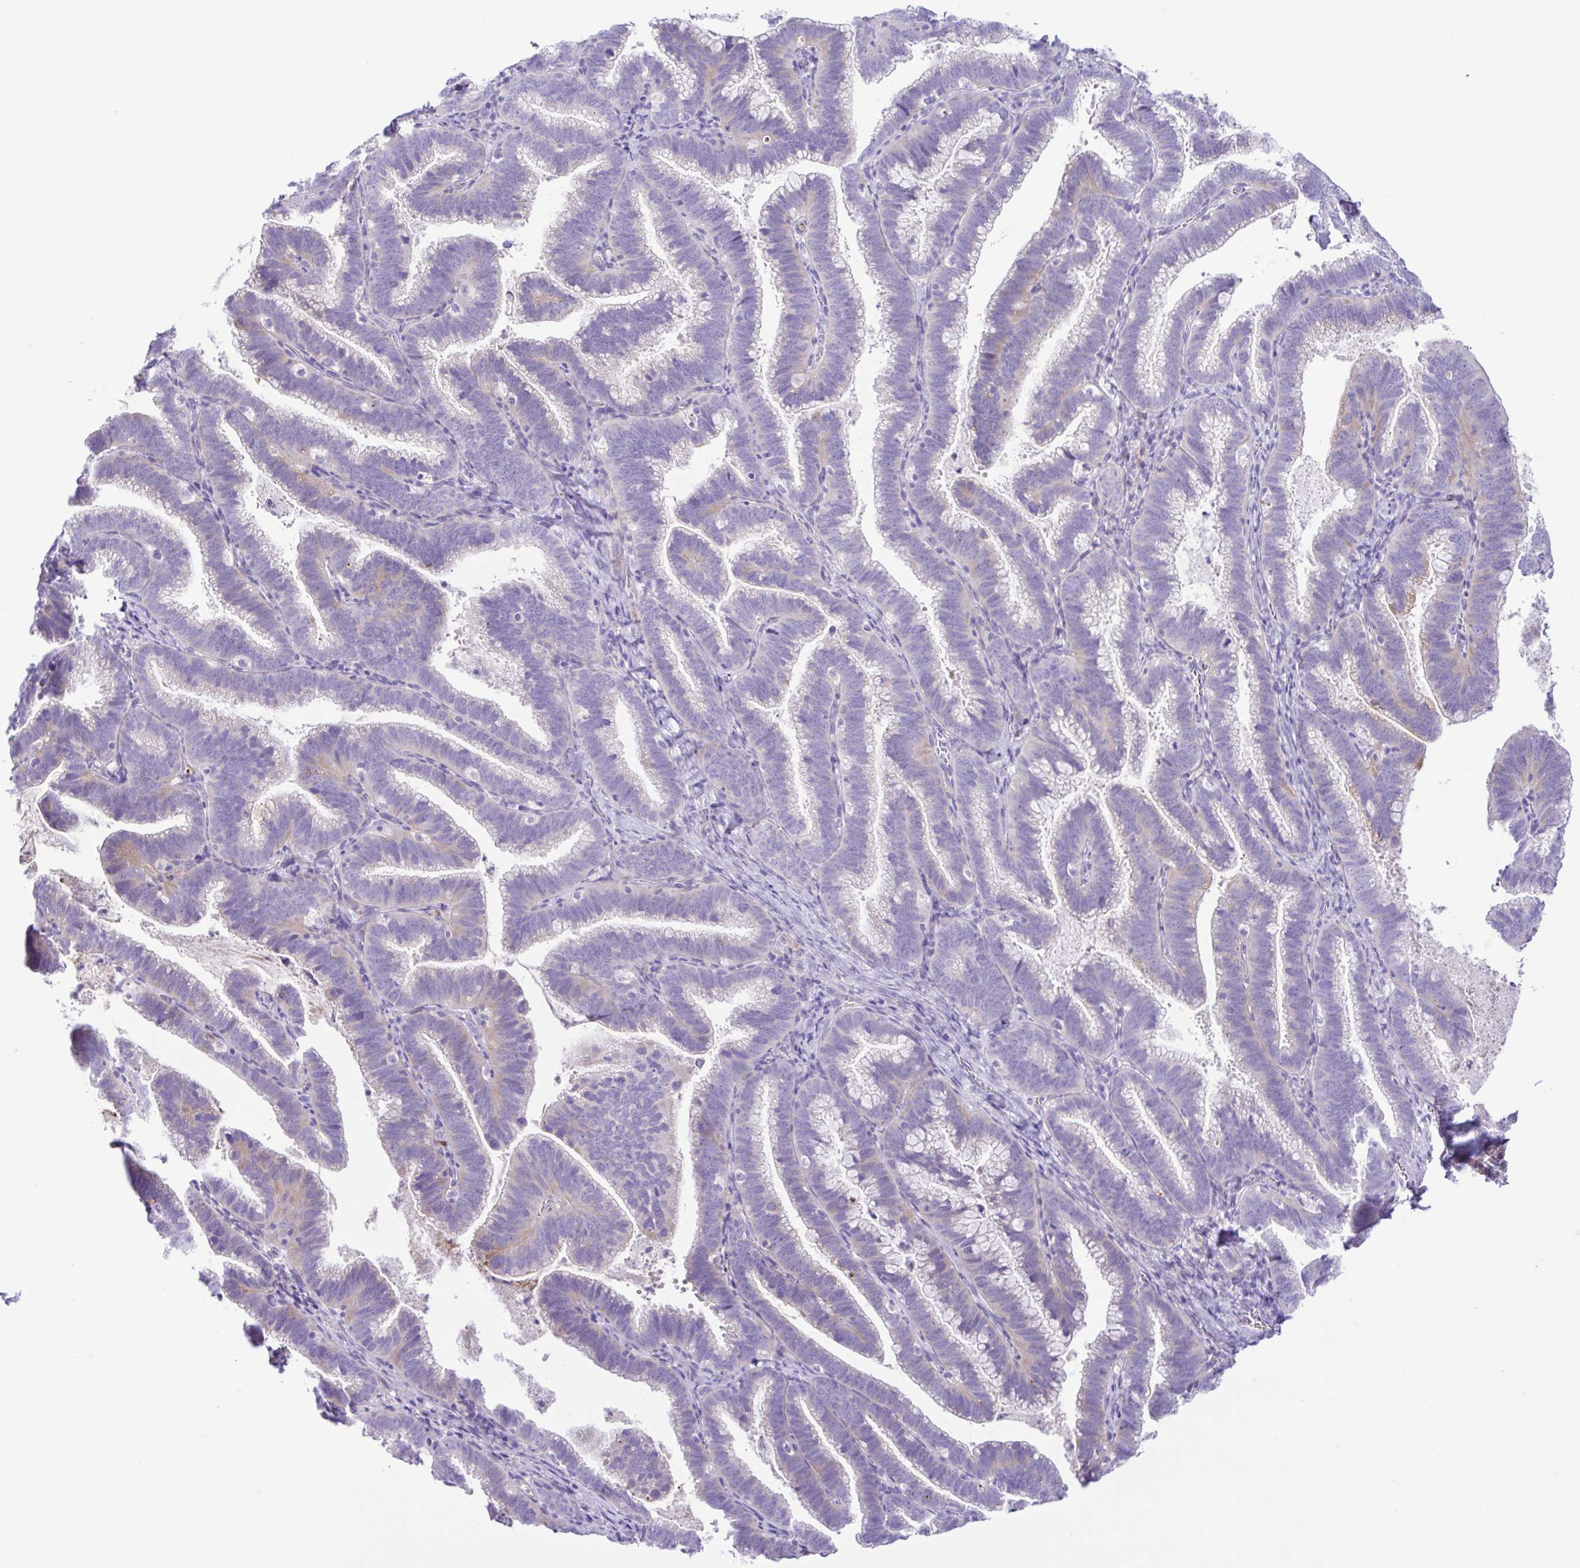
{"staining": {"intensity": "negative", "quantity": "none", "location": "none"}, "tissue": "cervical cancer", "cell_type": "Tumor cells", "image_type": "cancer", "snomed": [{"axis": "morphology", "description": "Adenocarcinoma, NOS"}, {"axis": "topography", "description": "Cervix"}], "caption": "Tumor cells show no significant expression in adenocarcinoma (cervical). Brightfield microscopy of IHC stained with DAB (3,3'-diaminobenzidine) (brown) and hematoxylin (blue), captured at high magnification.", "gene": "GABBR2", "patient": {"sex": "female", "age": 61}}